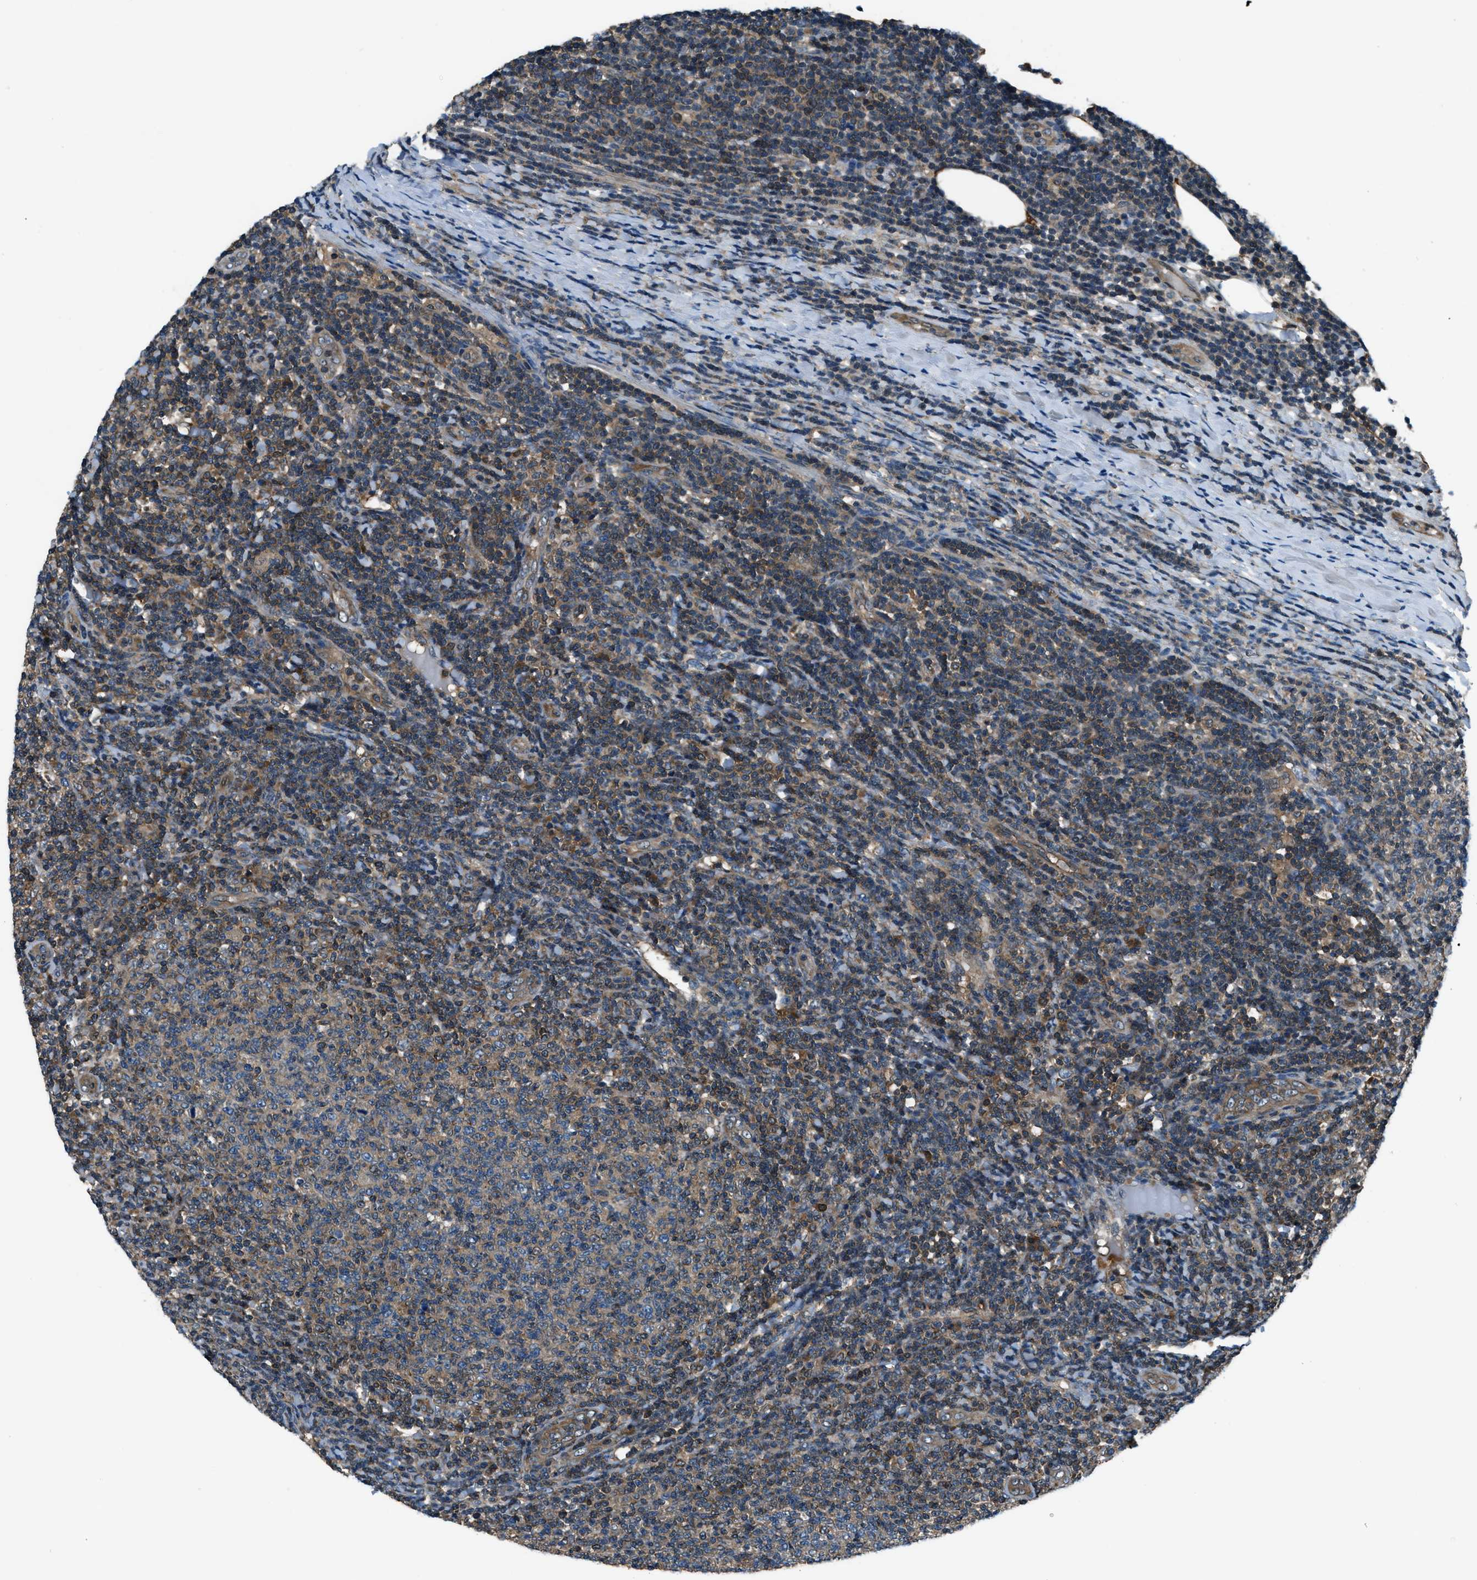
{"staining": {"intensity": "moderate", "quantity": ">75%", "location": "cytoplasmic/membranous"}, "tissue": "lymphoma", "cell_type": "Tumor cells", "image_type": "cancer", "snomed": [{"axis": "morphology", "description": "Malignant lymphoma, non-Hodgkin's type, Low grade"}, {"axis": "topography", "description": "Lymph node"}], "caption": "Low-grade malignant lymphoma, non-Hodgkin's type stained with a protein marker demonstrates moderate staining in tumor cells.", "gene": "HEBP2", "patient": {"sex": "male", "age": 66}}